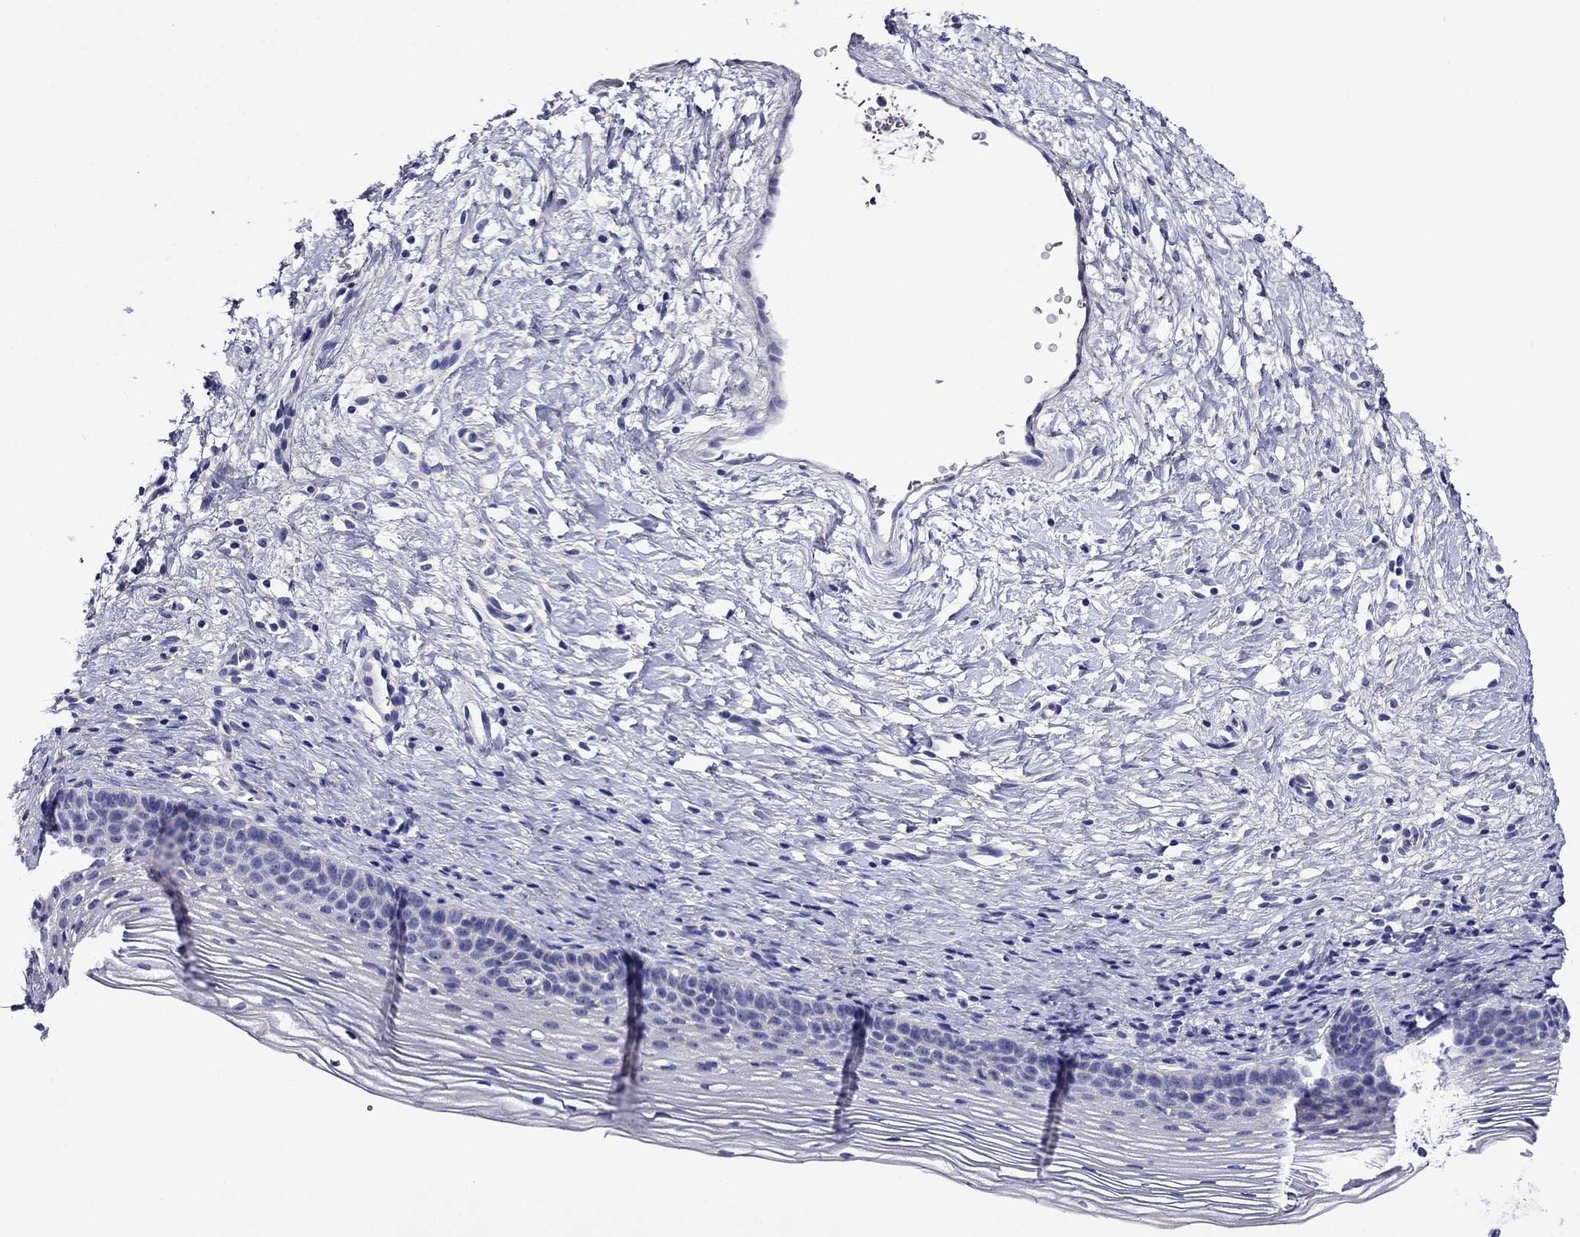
{"staining": {"intensity": "negative", "quantity": "none", "location": "none"}, "tissue": "cervix", "cell_type": "Squamous epithelial cells", "image_type": "normal", "snomed": [{"axis": "morphology", "description": "Normal tissue, NOS"}, {"axis": "topography", "description": "Cervix"}], "caption": "Image shows no significant protein expression in squamous epithelial cells of unremarkable cervix.", "gene": "SCG2", "patient": {"sex": "female", "age": 39}}